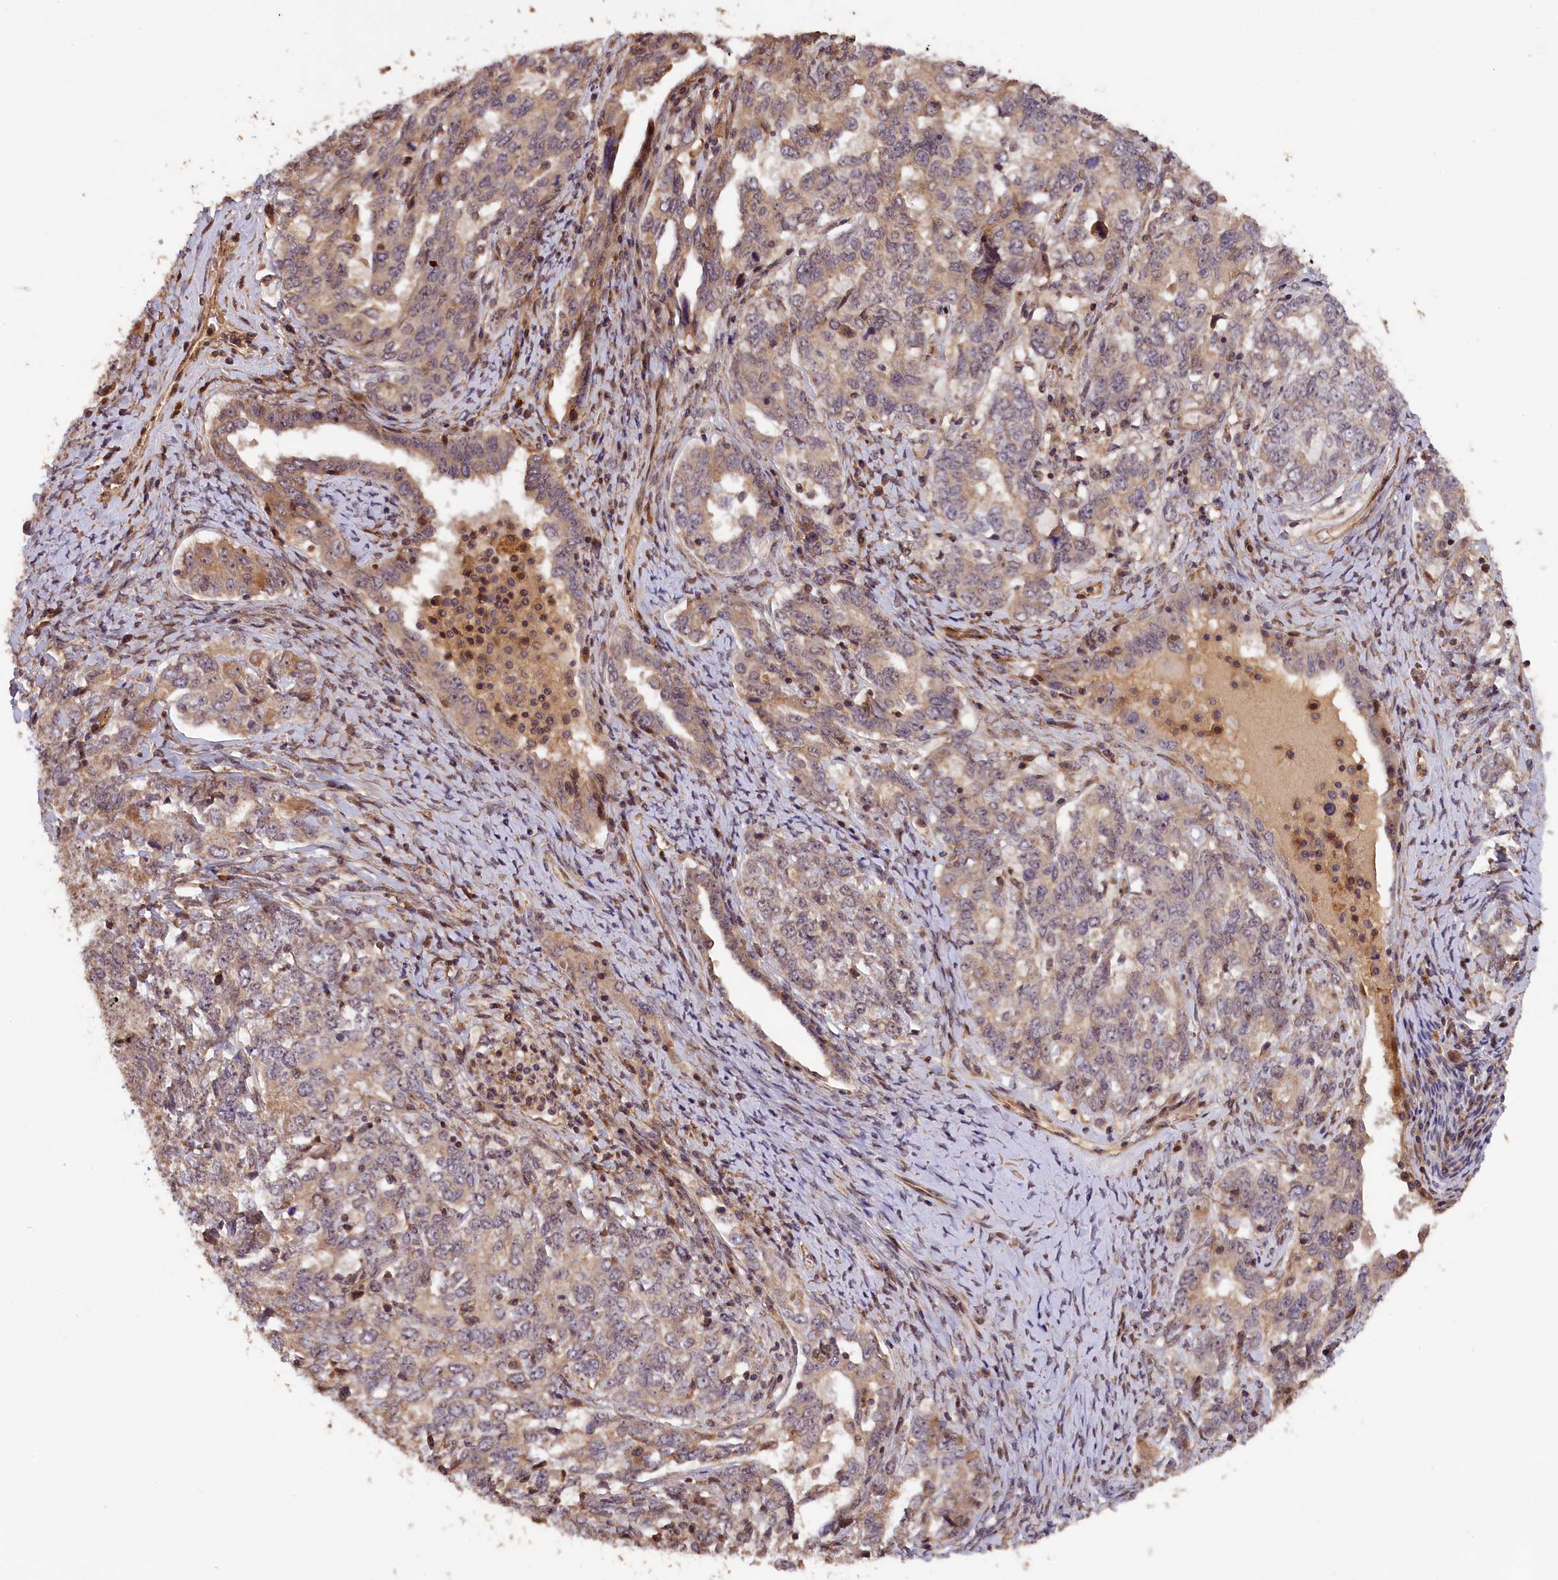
{"staining": {"intensity": "weak", "quantity": "25%-75%", "location": "cytoplasmic/membranous"}, "tissue": "ovarian cancer", "cell_type": "Tumor cells", "image_type": "cancer", "snomed": [{"axis": "morphology", "description": "Carcinoma, endometroid"}, {"axis": "topography", "description": "Ovary"}], "caption": "Immunohistochemical staining of human ovarian cancer shows low levels of weak cytoplasmic/membranous protein positivity in about 25%-75% of tumor cells.", "gene": "DNAJB9", "patient": {"sex": "female", "age": 62}}